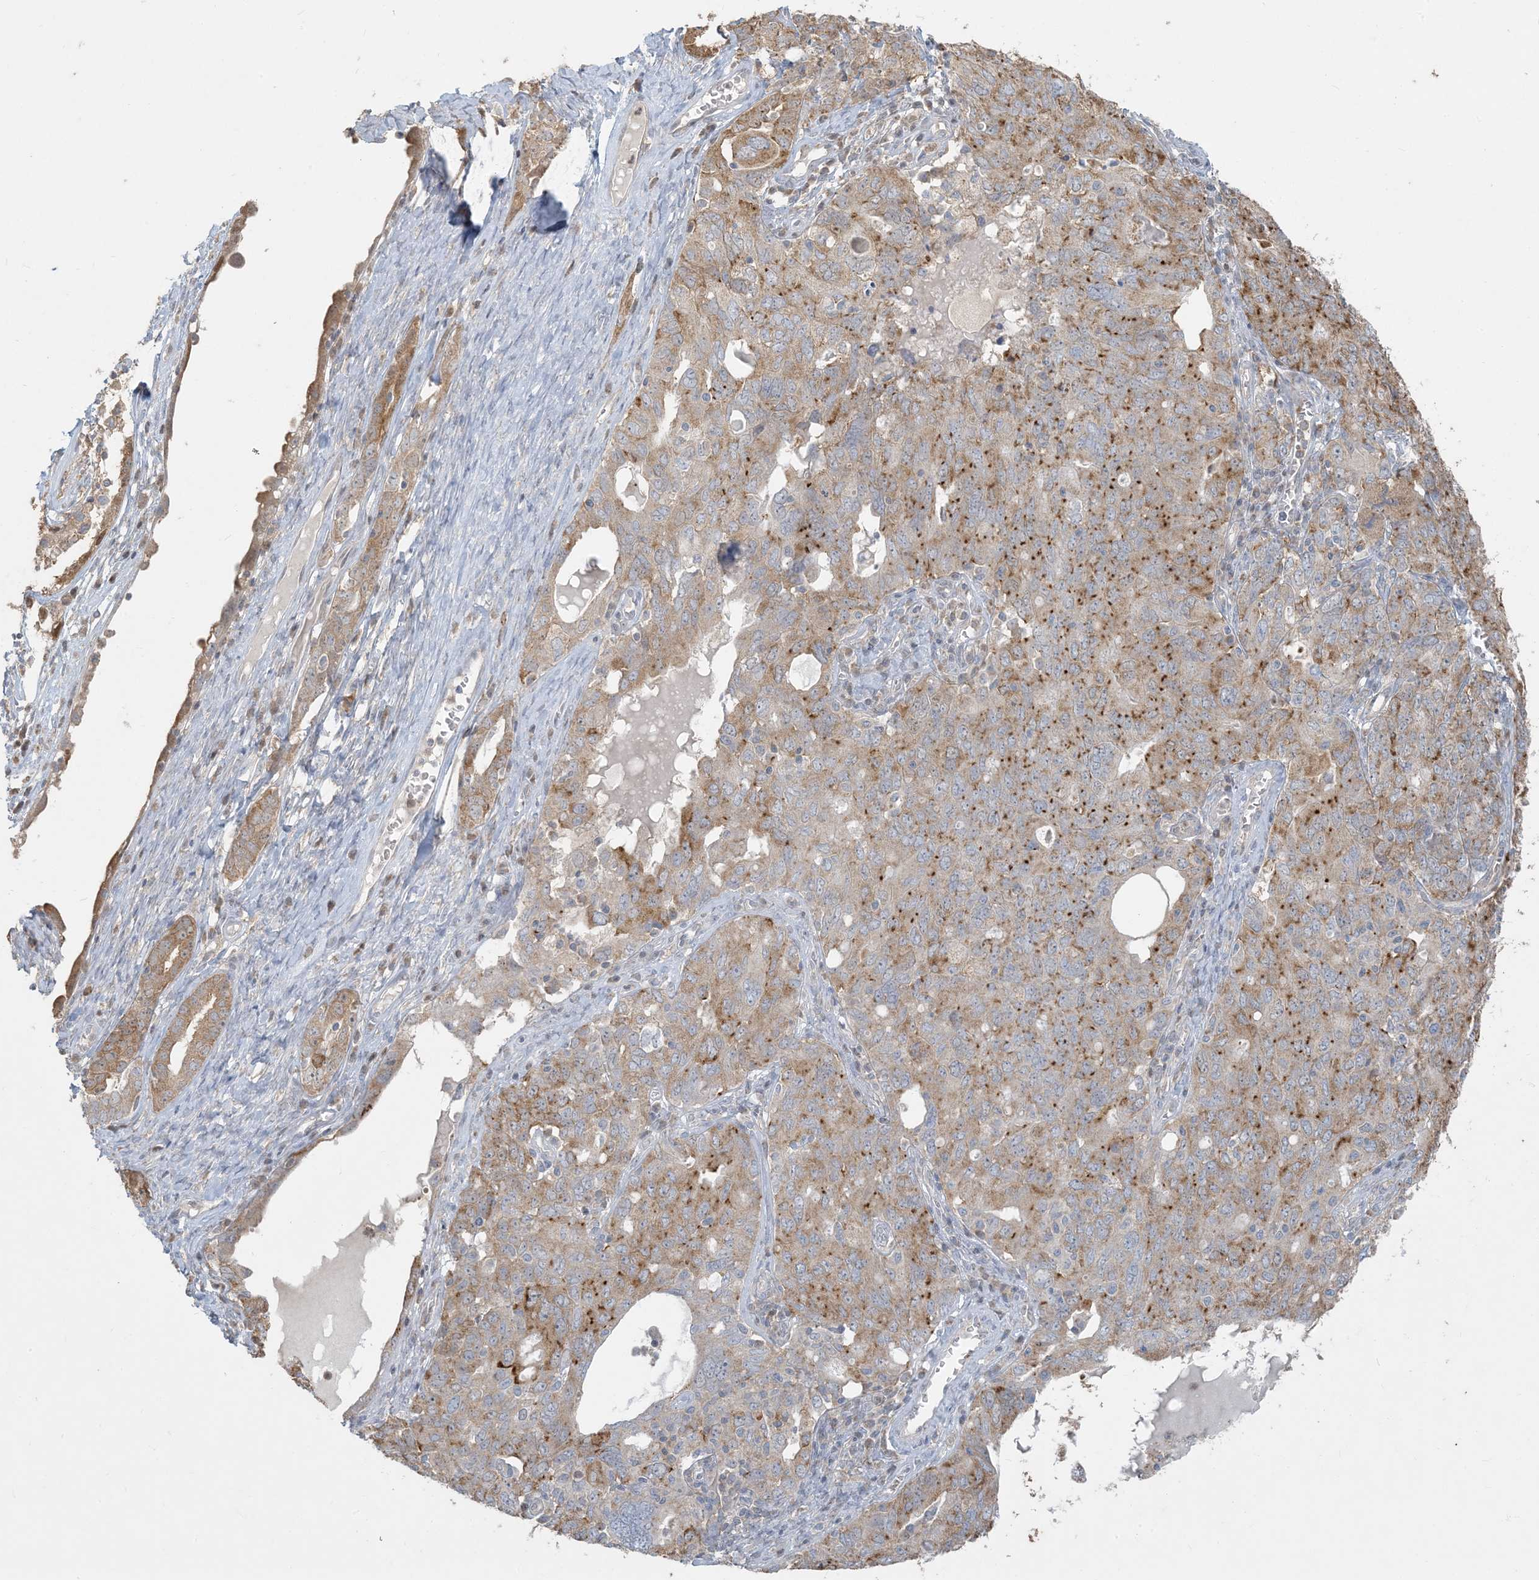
{"staining": {"intensity": "moderate", "quantity": ">75%", "location": "cytoplasmic/membranous"}, "tissue": "ovarian cancer", "cell_type": "Tumor cells", "image_type": "cancer", "snomed": [{"axis": "morphology", "description": "Carcinoma, endometroid"}, {"axis": "topography", "description": "Ovary"}], "caption": "Ovarian cancer (endometroid carcinoma) stained with a brown dye demonstrates moderate cytoplasmic/membranous positive staining in approximately >75% of tumor cells.", "gene": "HACL1", "patient": {"sex": "female", "age": 62}}